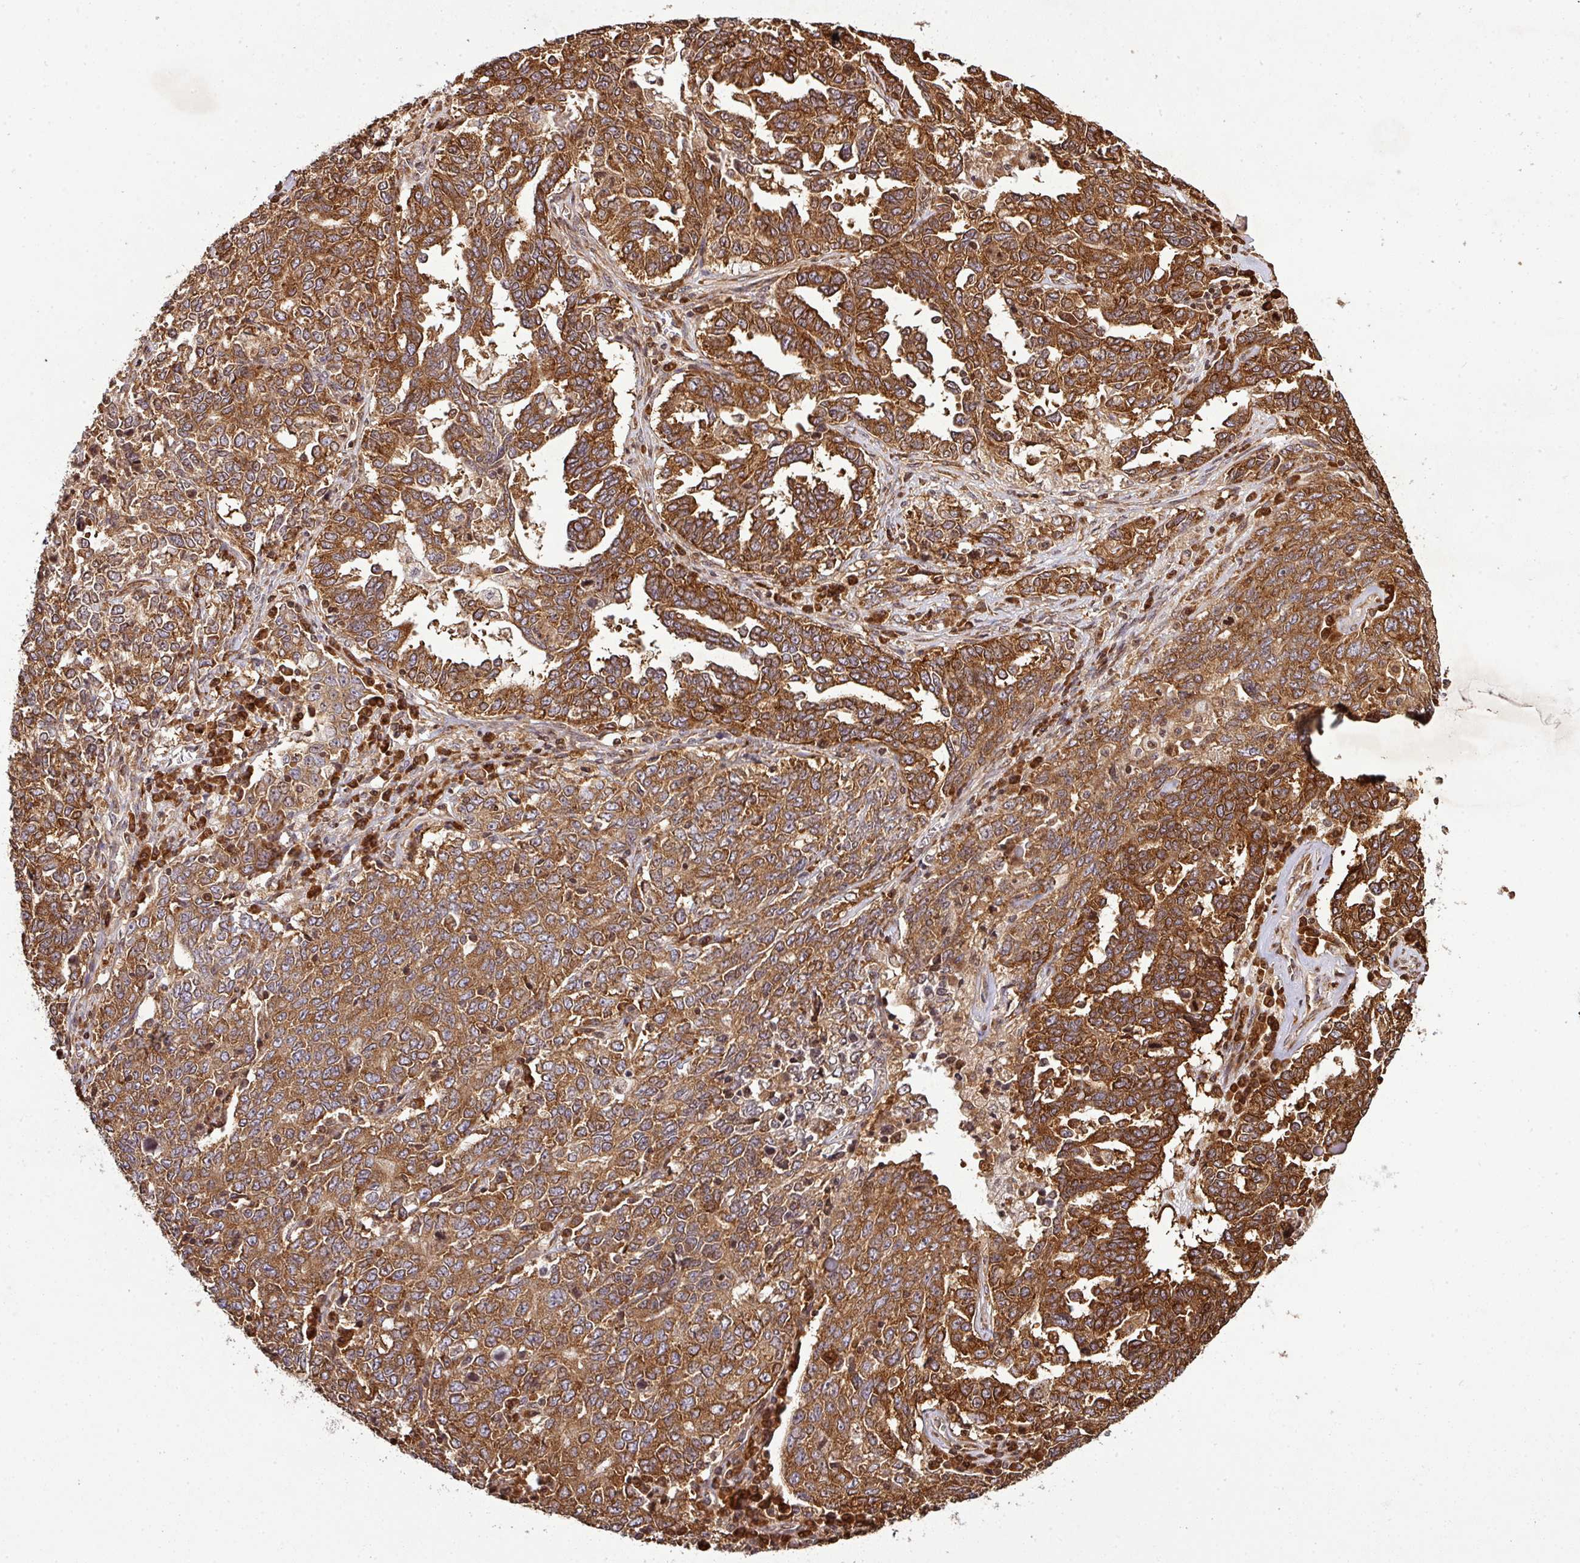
{"staining": {"intensity": "strong", "quantity": ">75%", "location": "cytoplasmic/membranous"}, "tissue": "ovarian cancer", "cell_type": "Tumor cells", "image_type": "cancer", "snomed": [{"axis": "morphology", "description": "Carcinoma, endometroid"}, {"axis": "topography", "description": "Ovary"}], "caption": "Human ovarian endometroid carcinoma stained with a brown dye exhibits strong cytoplasmic/membranous positive staining in about >75% of tumor cells.", "gene": "LRRC74B", "patient": {"sex": "female", "age": 62}}